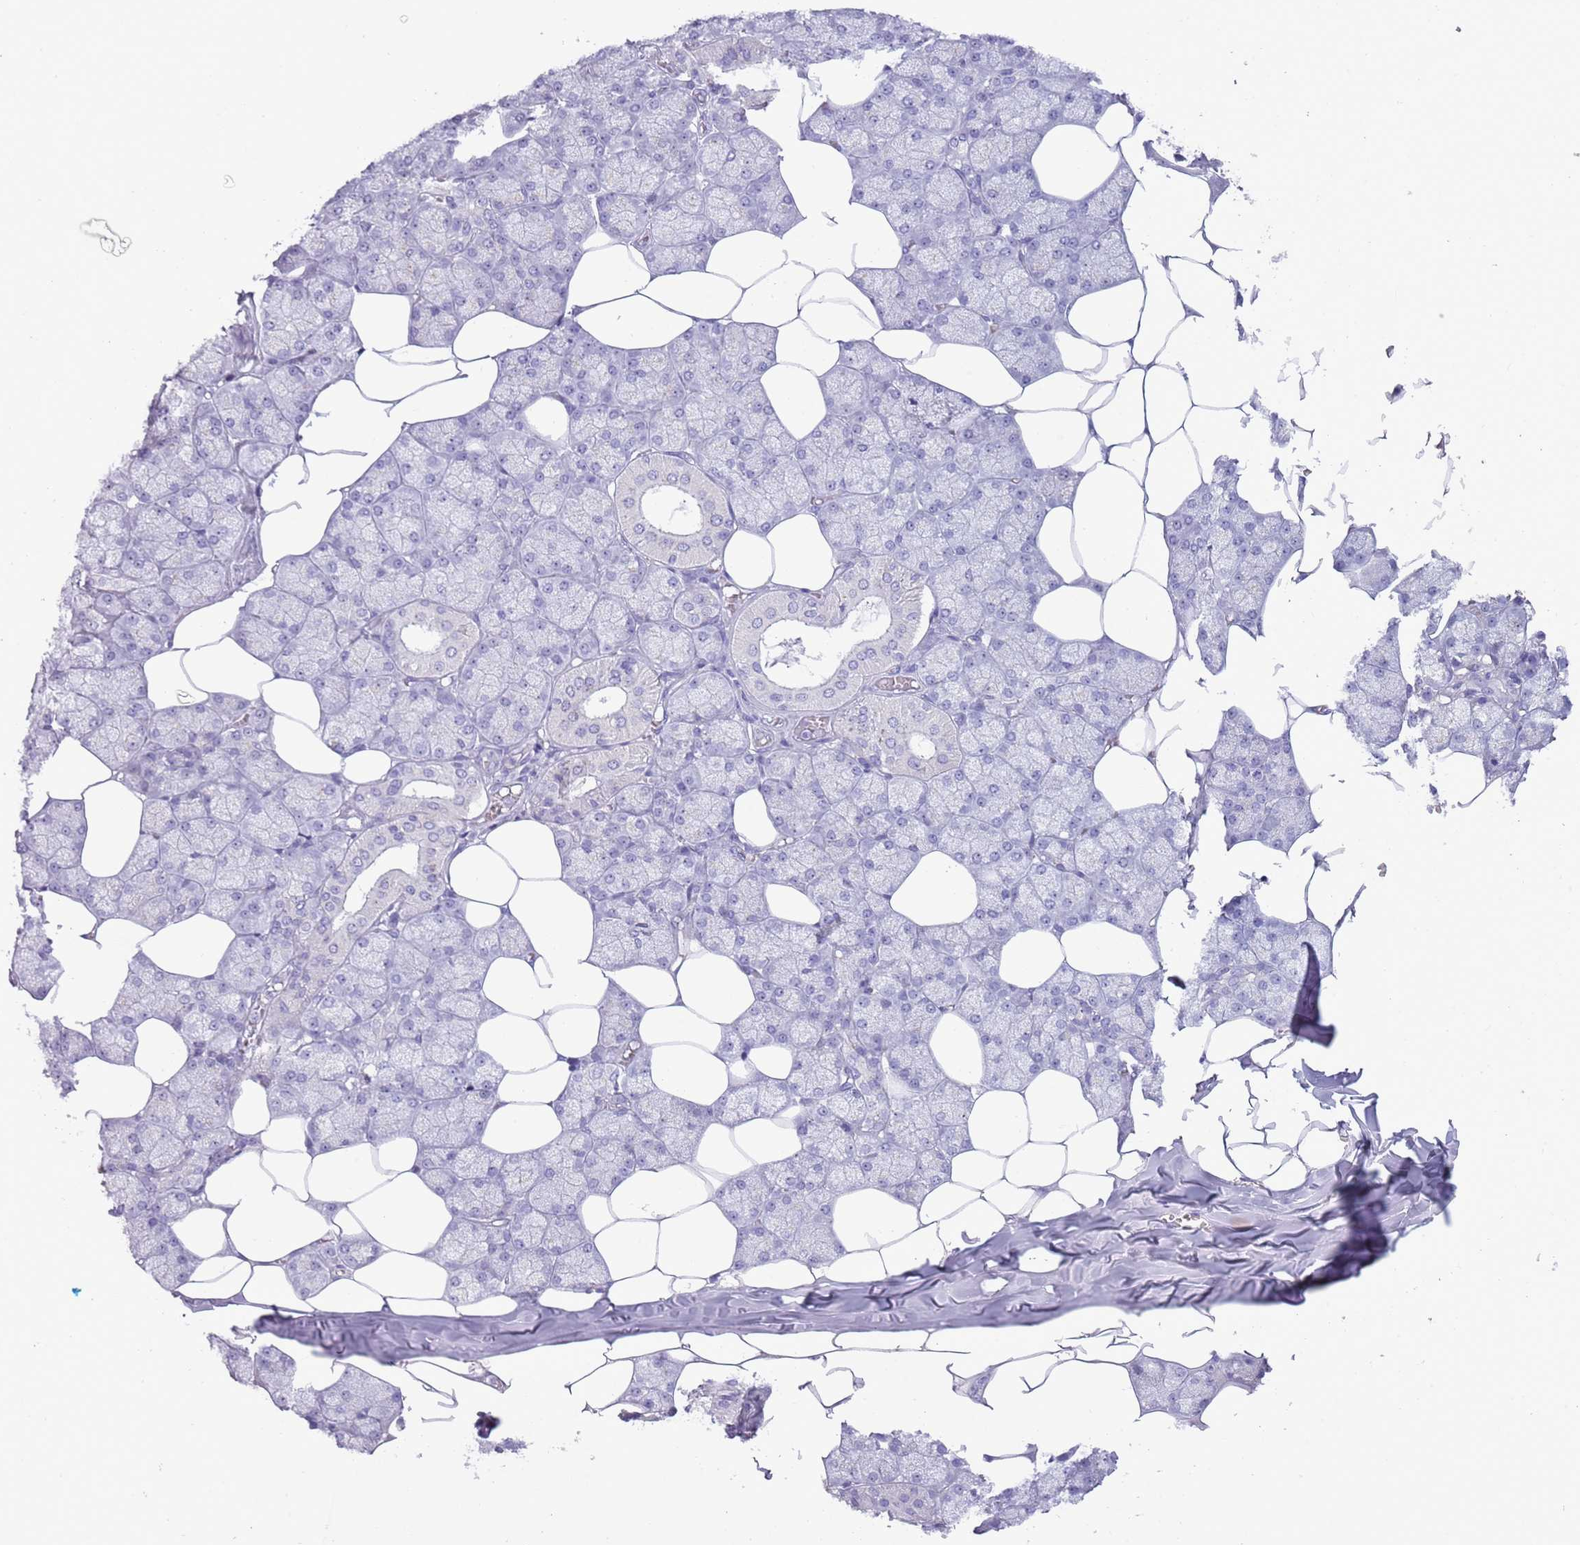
{"staining": {"intensity": "negative", "quantity": "none", "location": "none"}, "tissue": "salivary gland", "cell_type": "Glandular cells", "image_type": "normal", "snomed": [{"axis": "morphology", "description": "Normal tissue, NOS"}, {"axis": "topography", "description": "Salivary gland"}], "caption": "Immunohistochemistry (IHC) photomicrograph of unremarkable salivary gland: salivary gland stained with DAB displays no significant protein expression in glandular cells. Nuclei are stained in blue.", "gene": "NBPF4", "patient": {"sex": "male", "age": 62}}